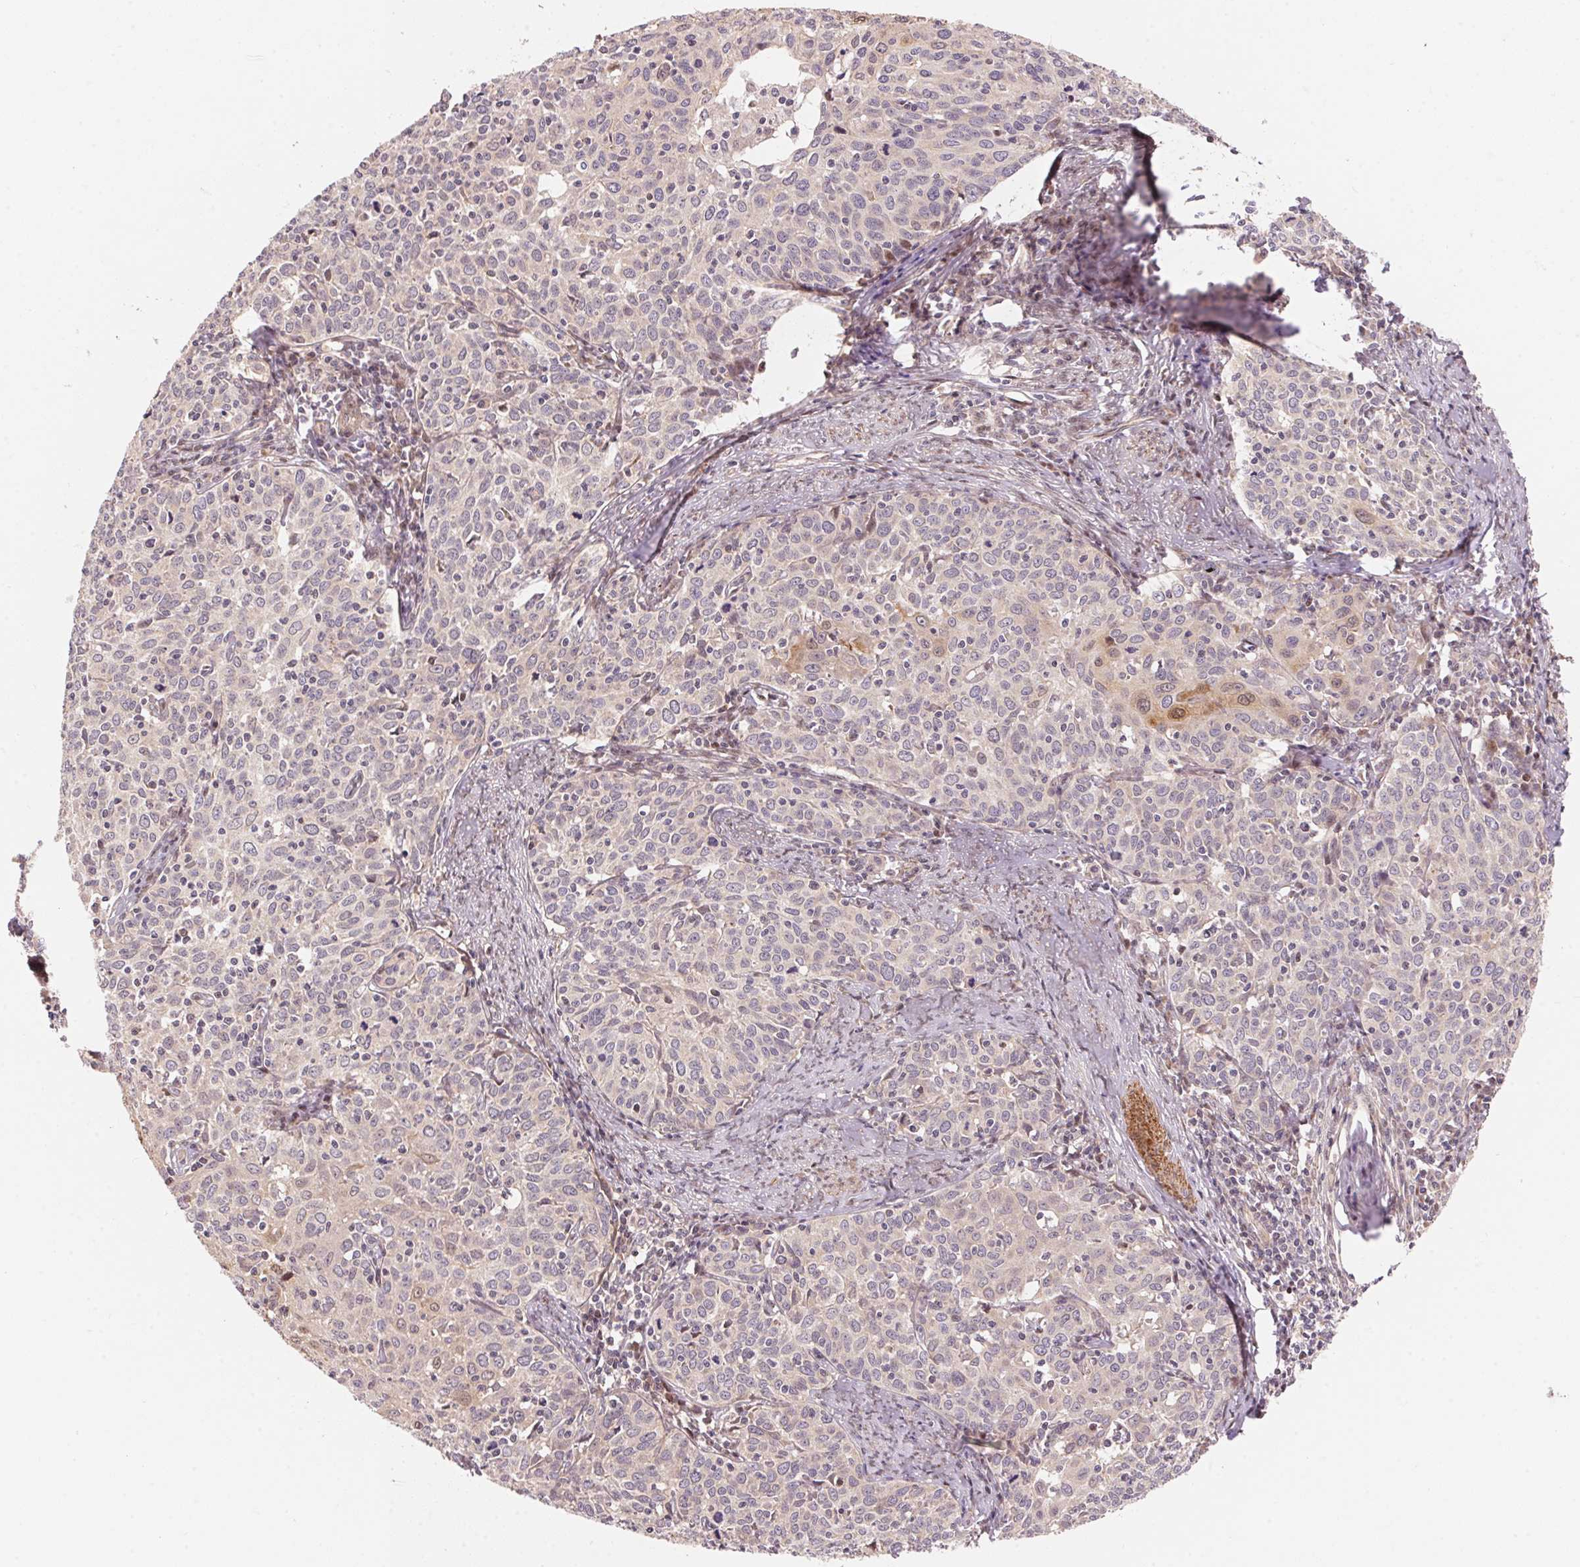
{"staining": {"intensity": "negative", "quantity": "none", "location": "none"}, "tissue": "cervical cancer", "cell_type": "Tumor cells", "image_type": "cancer", "snomed": [{"axis": "morphology", "description": "Squamous cell carcinoma, NOS"}, {"axis": "topography", "description": "Cervix"}], "caption": "Squamous cell carcinoma (cervical) was stained to show a protein in brown. There is no significant staining in tumor cells.", "gene": "TNIP2", "patient": {"sex": "female", "age": 62}}